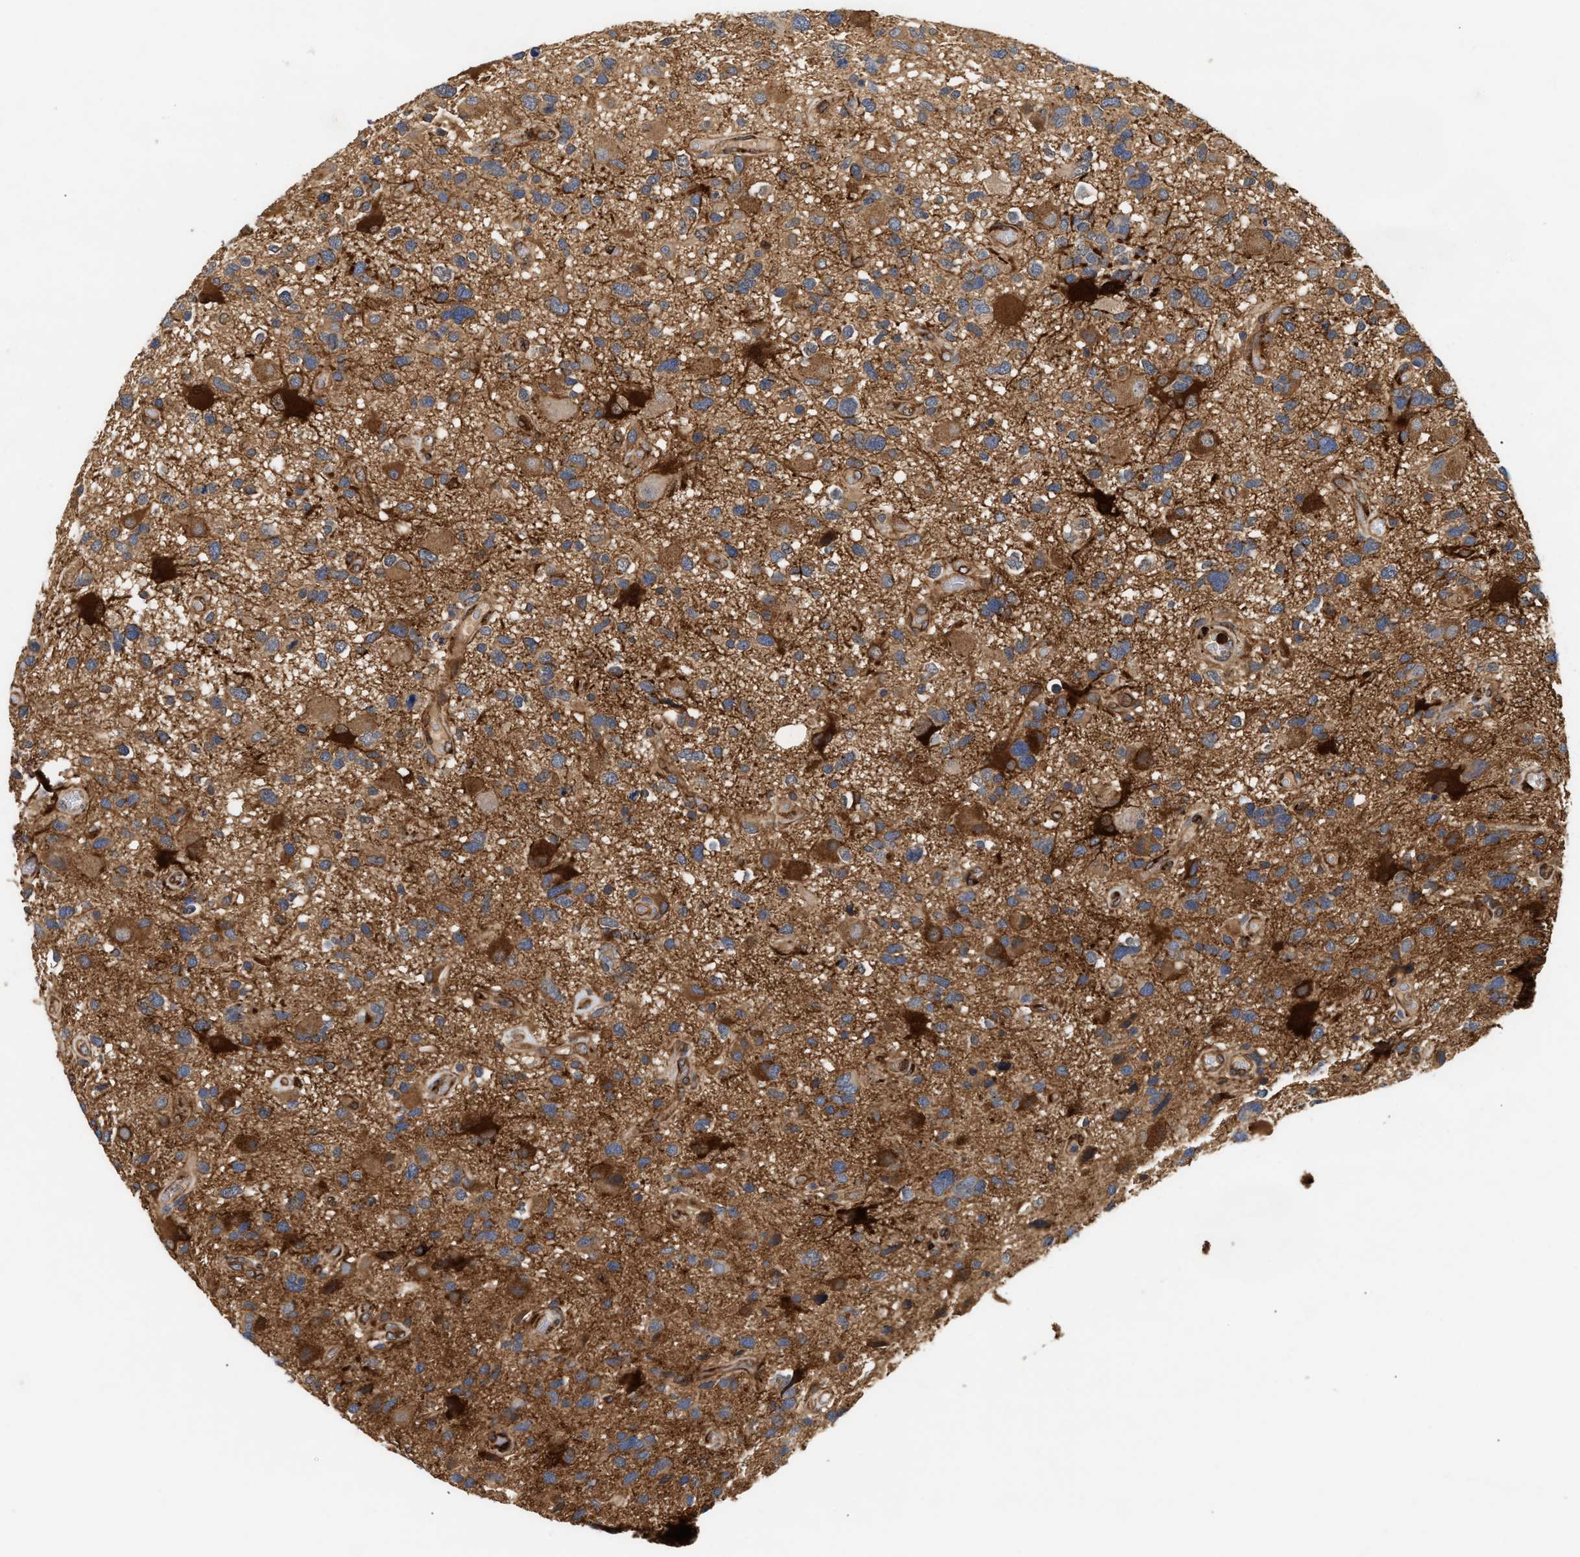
{"staining": {"intensity": "strong", "quantity": ">75%", "location": "cytoplasmic/membranous"}, "tissue": "glioma", "cell_type": "Tumor cells", "image_type": "cancer", "snomed": [{"axis": "morphology", "description": "Glioma, malignant, High grade"}, {"axis": "topography", "description": "Brain"}], "caption": "The photomicrograph displays immunohistochemical staining of malignant glioma (high-grade). There is strong cytoplasmic/membranous positivity is appreciated in approximately >75% of tumor cells.", "gene": "PLCD1", "patient": {"sex": "male", "age": 33}}